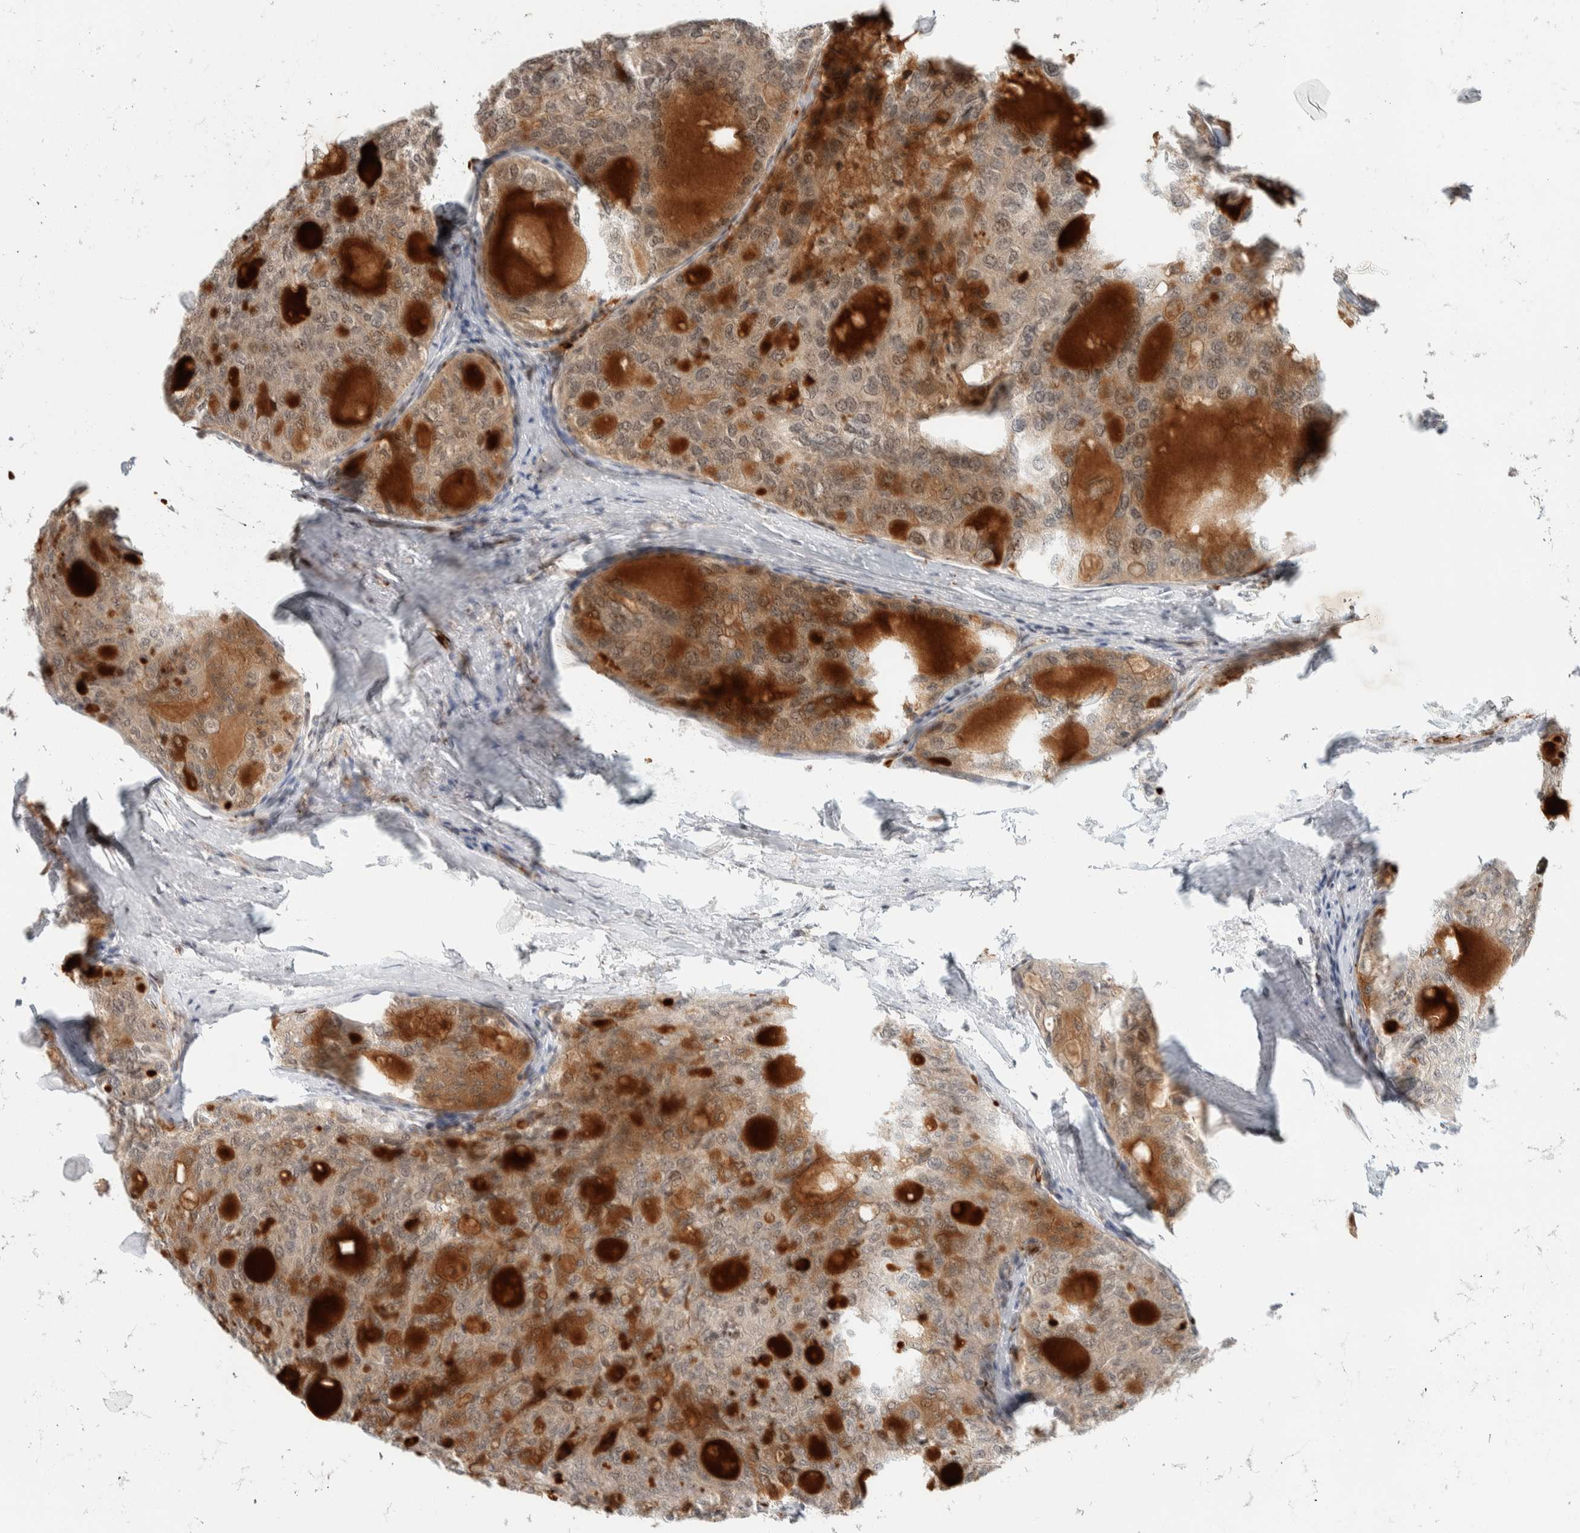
{"staining": {"intensity": "weak", "quantity": ">75%", "location": "nuclear"}, "tissue": "thyroid cancer", "cell_type": "Tumor cells", "image_type": "cancer", "snomed": [{"axis": "morphology", "description": "Follicular adenoma carcinoma, NOS"}, {"axis": "topography", "description": "Thyroid gland"}], "caption": "This image exhibits thyroid cancer stained with immunohistochemistry (IHC) to label a protein in brown. The nuclear of tumor cells show weak positivity for the protein. Nuclei are counter-stained blue.", "gene": "ZBTB2", "patient": {"sex": "male", "age": 75}}